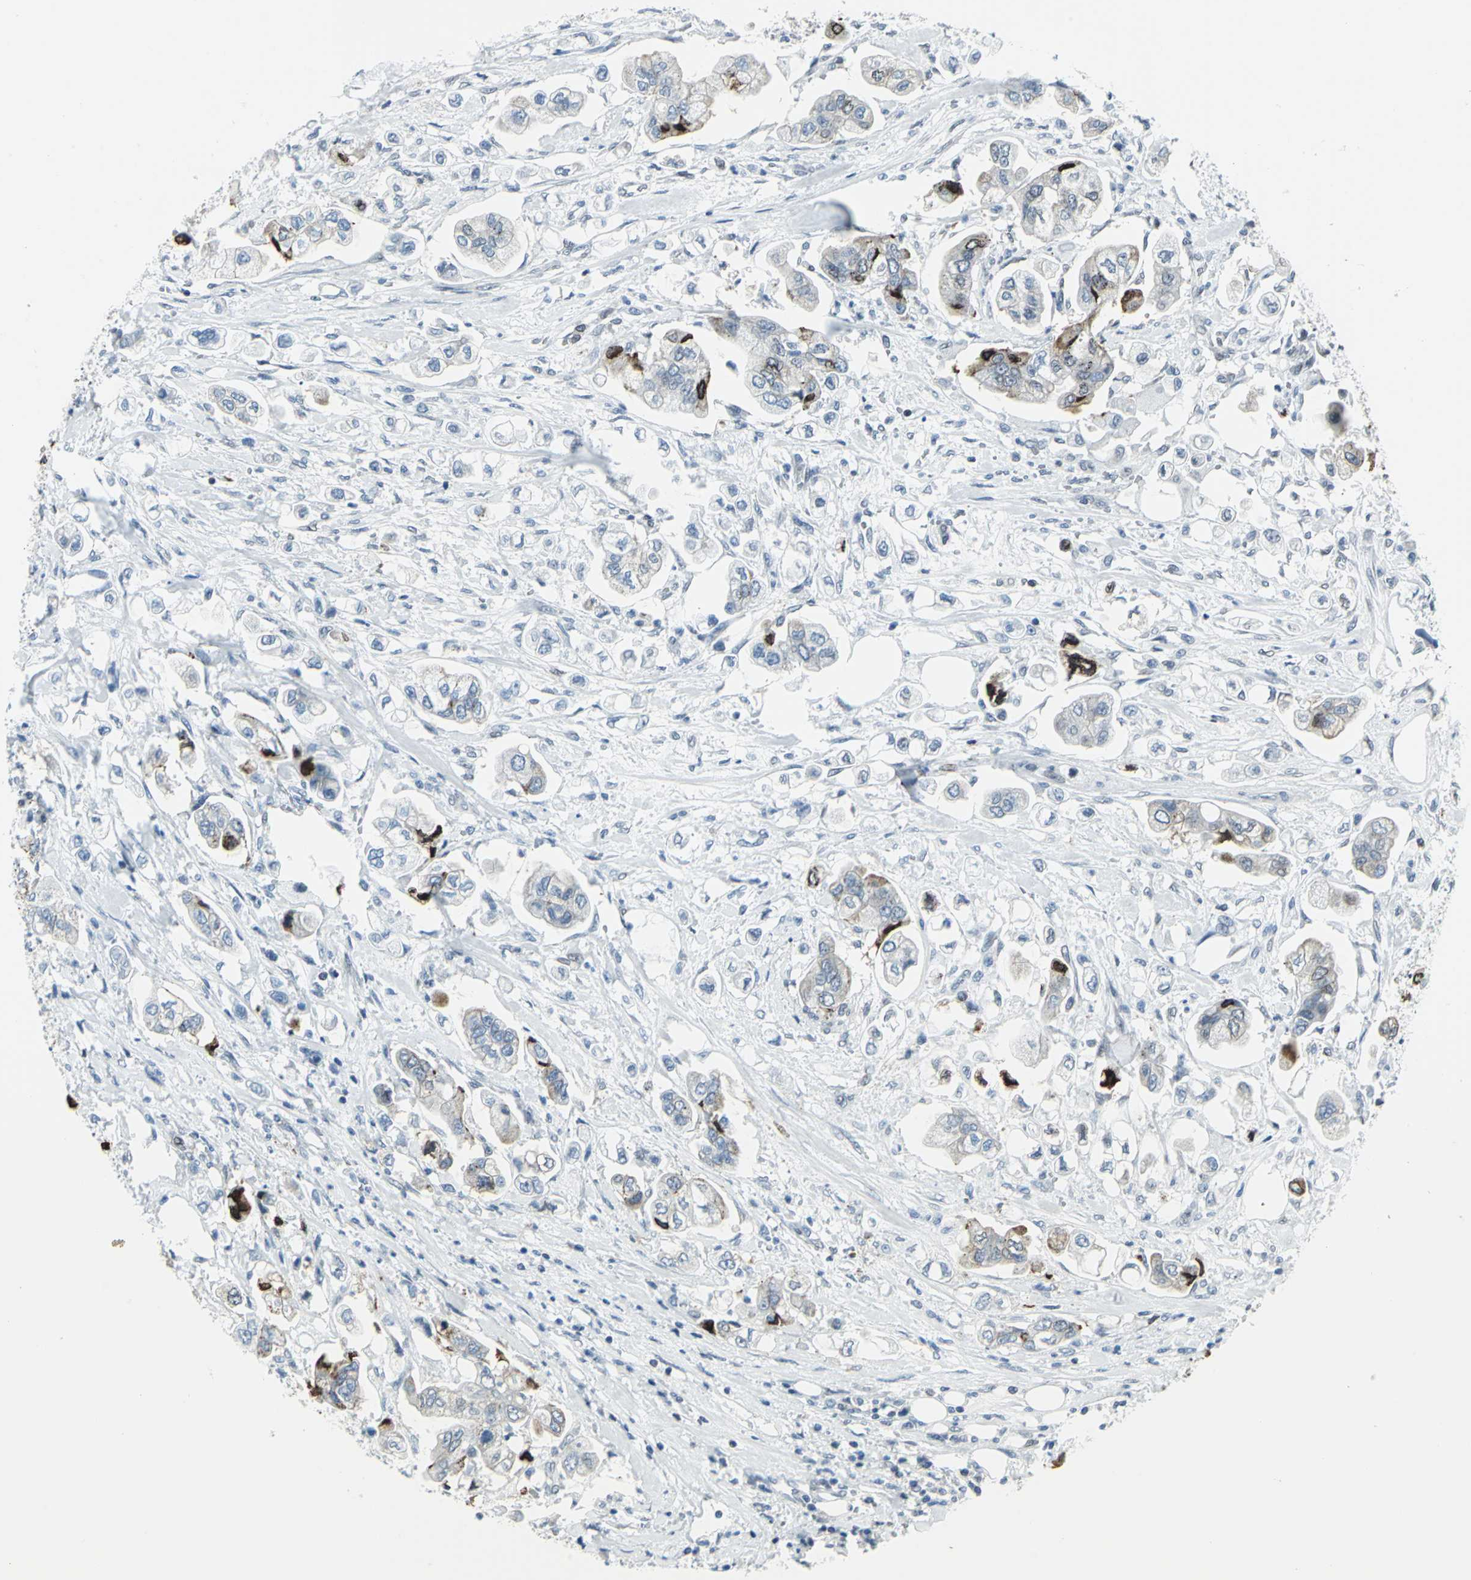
{"staining": {"intensity": "strong", "quantity": "<25%", "location": "cytoplasmic/membranous"}, "tissue": "stomach cancer", "cell_type": "Tumor cells", "image_type": "cancer", "snomed": [{"axis": "morphology", "description": "Adenocarcinoma, NOS"}, {"axis": "topography", "description": "Stomach"}], "caption": "Tumor cells reveal medium levels of strong cytoplasmic/membranous positivity in approximately <25% of cells in stomach adenocarcinoma. (DAB (3,3'-diaminobenzidine) IHC, brown staining for protein, blue staining for nuclei).", "gene": "SNUPN", "patient": {"sex": "male", "age": 62}}